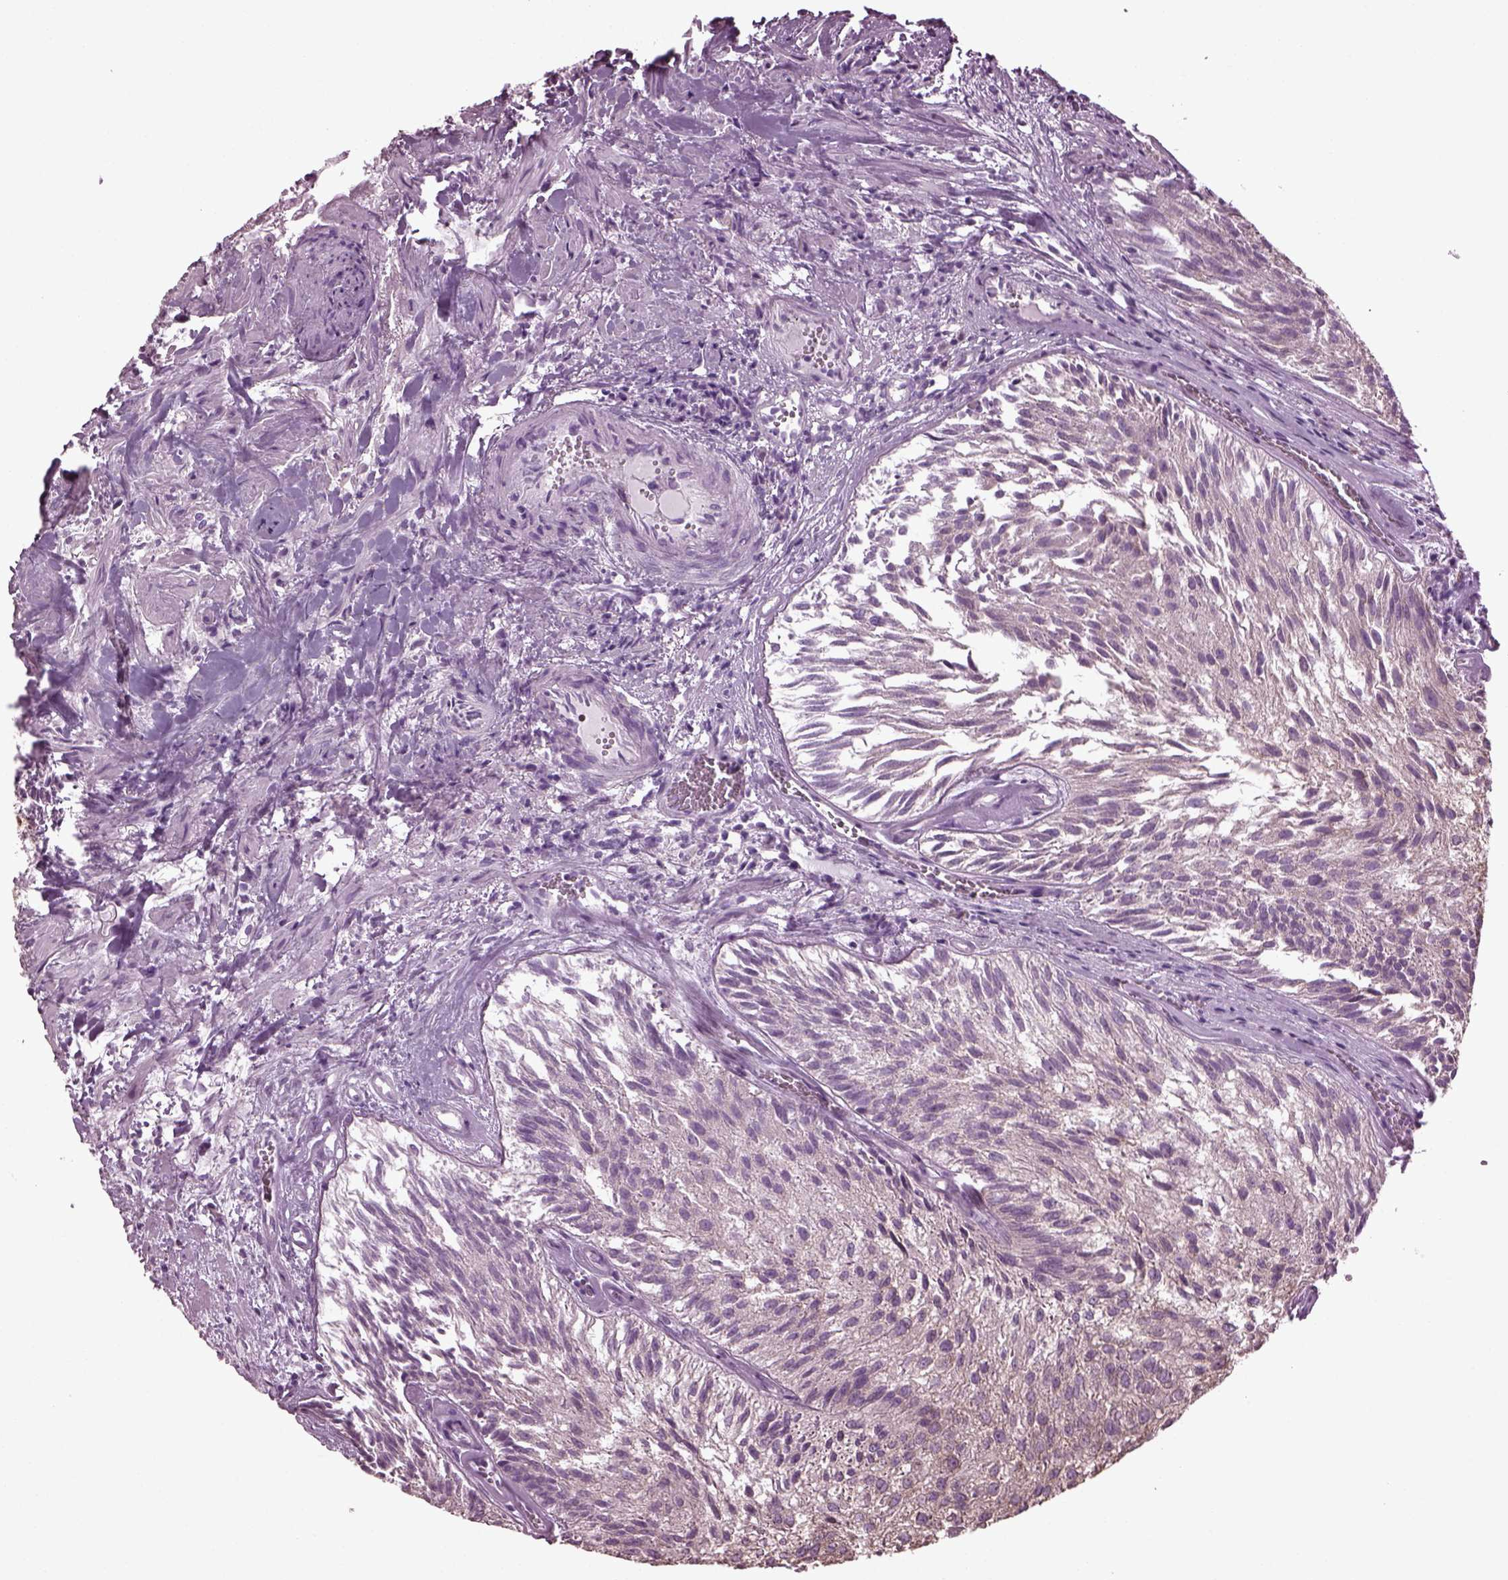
{"staining": {"intensity": "weak", "quantity": "25%-75%", "location": "cytoplasmic/membranous"}, "tissue": "urothelial cancer", "cell_type": "Tumor cells", "image_type": "cancer", "snomed": [{"axis": "morphology", "description": "Urothelial carcinoma, Low grade"}, {"axis": "topography", "description": "Urinary bladder"}], "caption": "Immunohistochemical staining of human urothelial cancer shows low levels of weak cytoplasmic/membranous protein positivity in approximately 25%-75% of tumor cells.", "gene": "CABP5", "patient": {"sex": "female", "age": 87}}